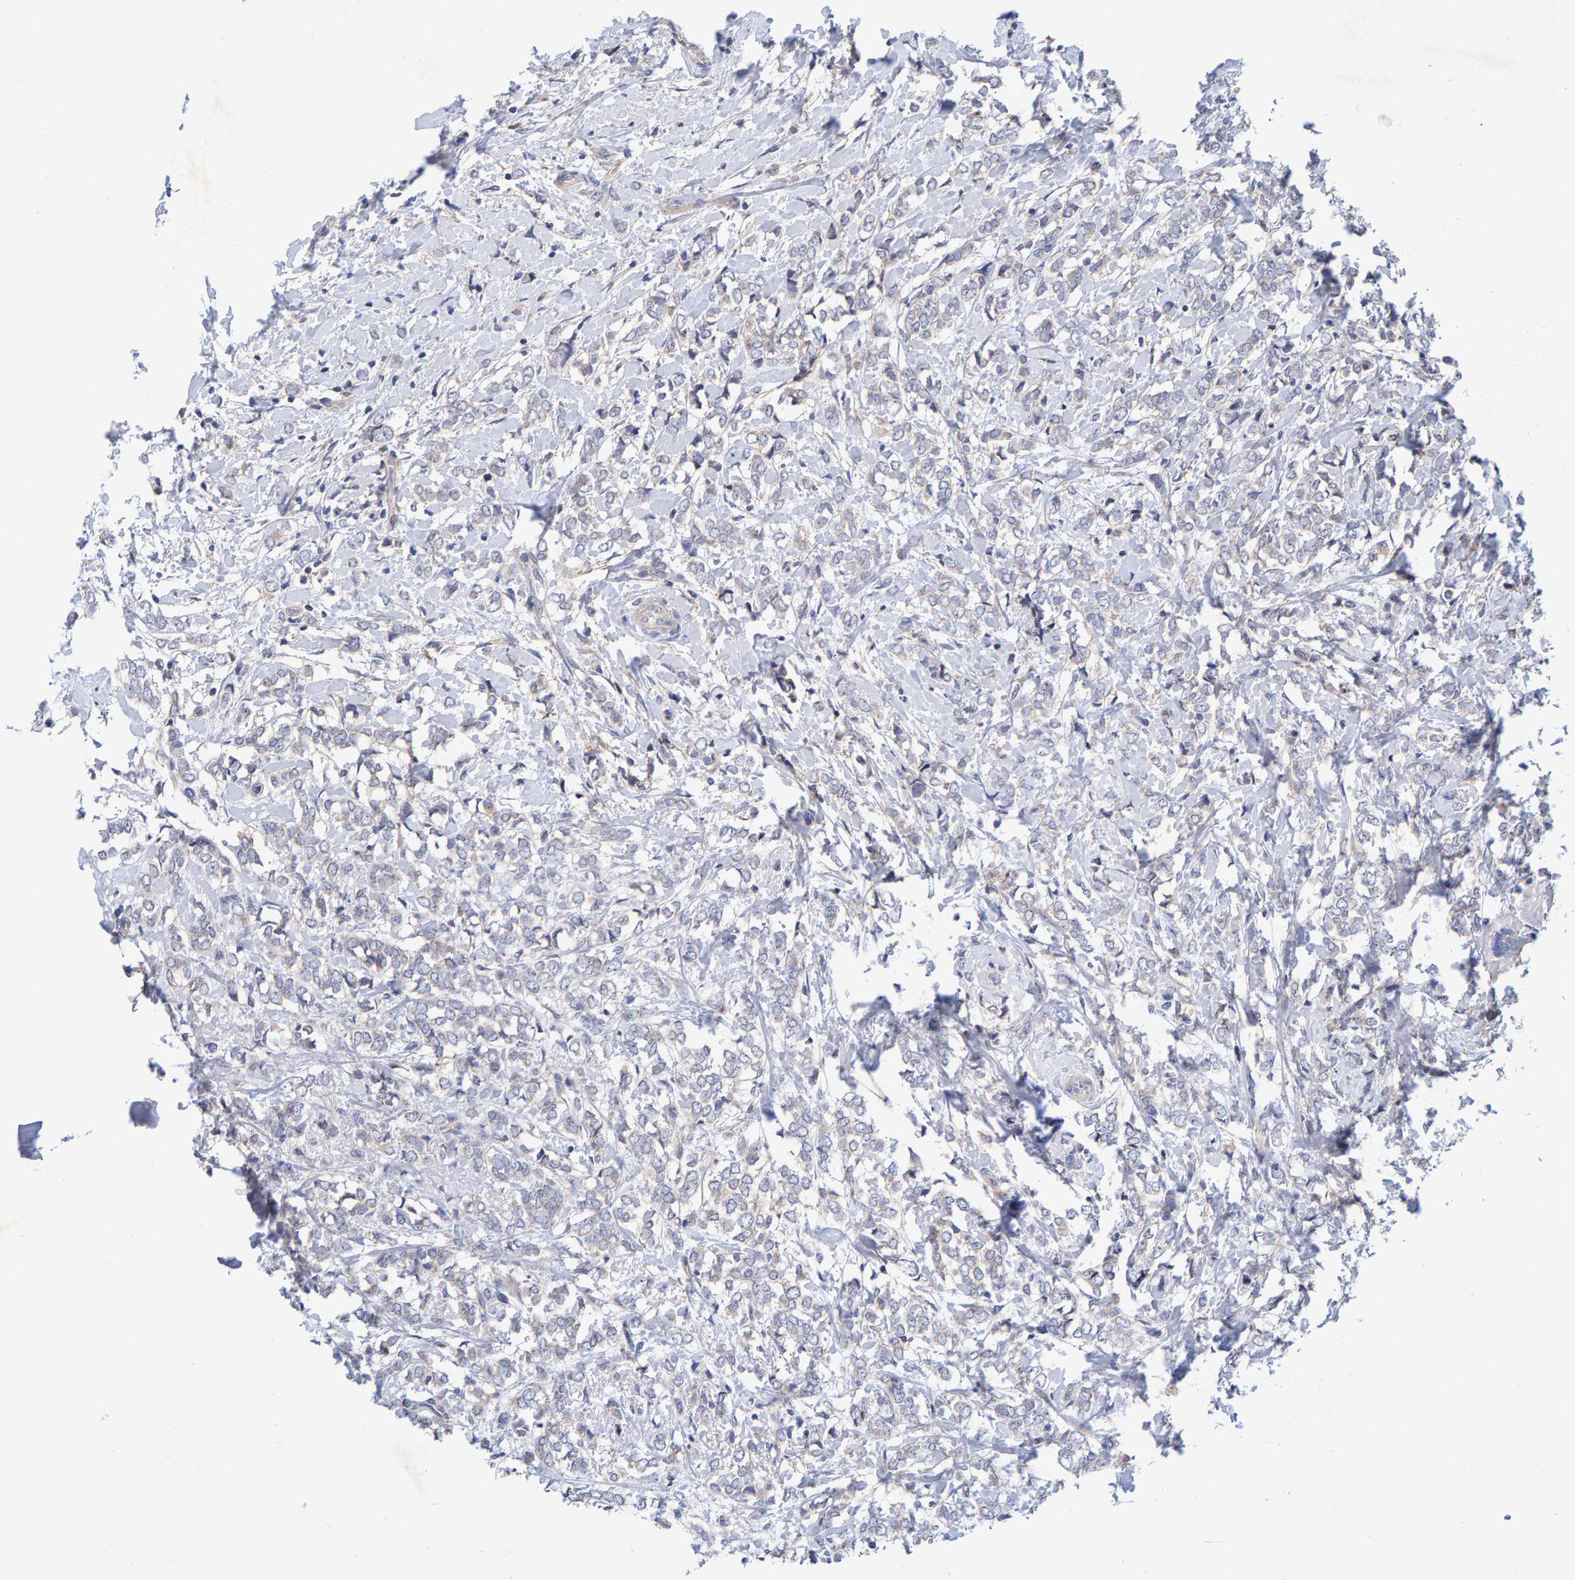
{"staining": {"intensity": "negative", "quantity": "none", "location": "none"}, "tissue": "breast cancer", "cell_type": "Tumor cells", "image_type": "cancer", "snomed": [{"axis": "morphology", "description": "Normal tissue, NOS"}, {"axis": "morphology", "description": "Lobular carcinoma"}, {"axis": "topography", "description": "Breast"}], "caption": "DAB (3,3'-diaminobenzidine) immunohistochemical staining of breast lobular carcinoma reveals no significant expression in tumor cells.", "gene": "EFR3A", "patient": {"sex": "female", "age": 47}}